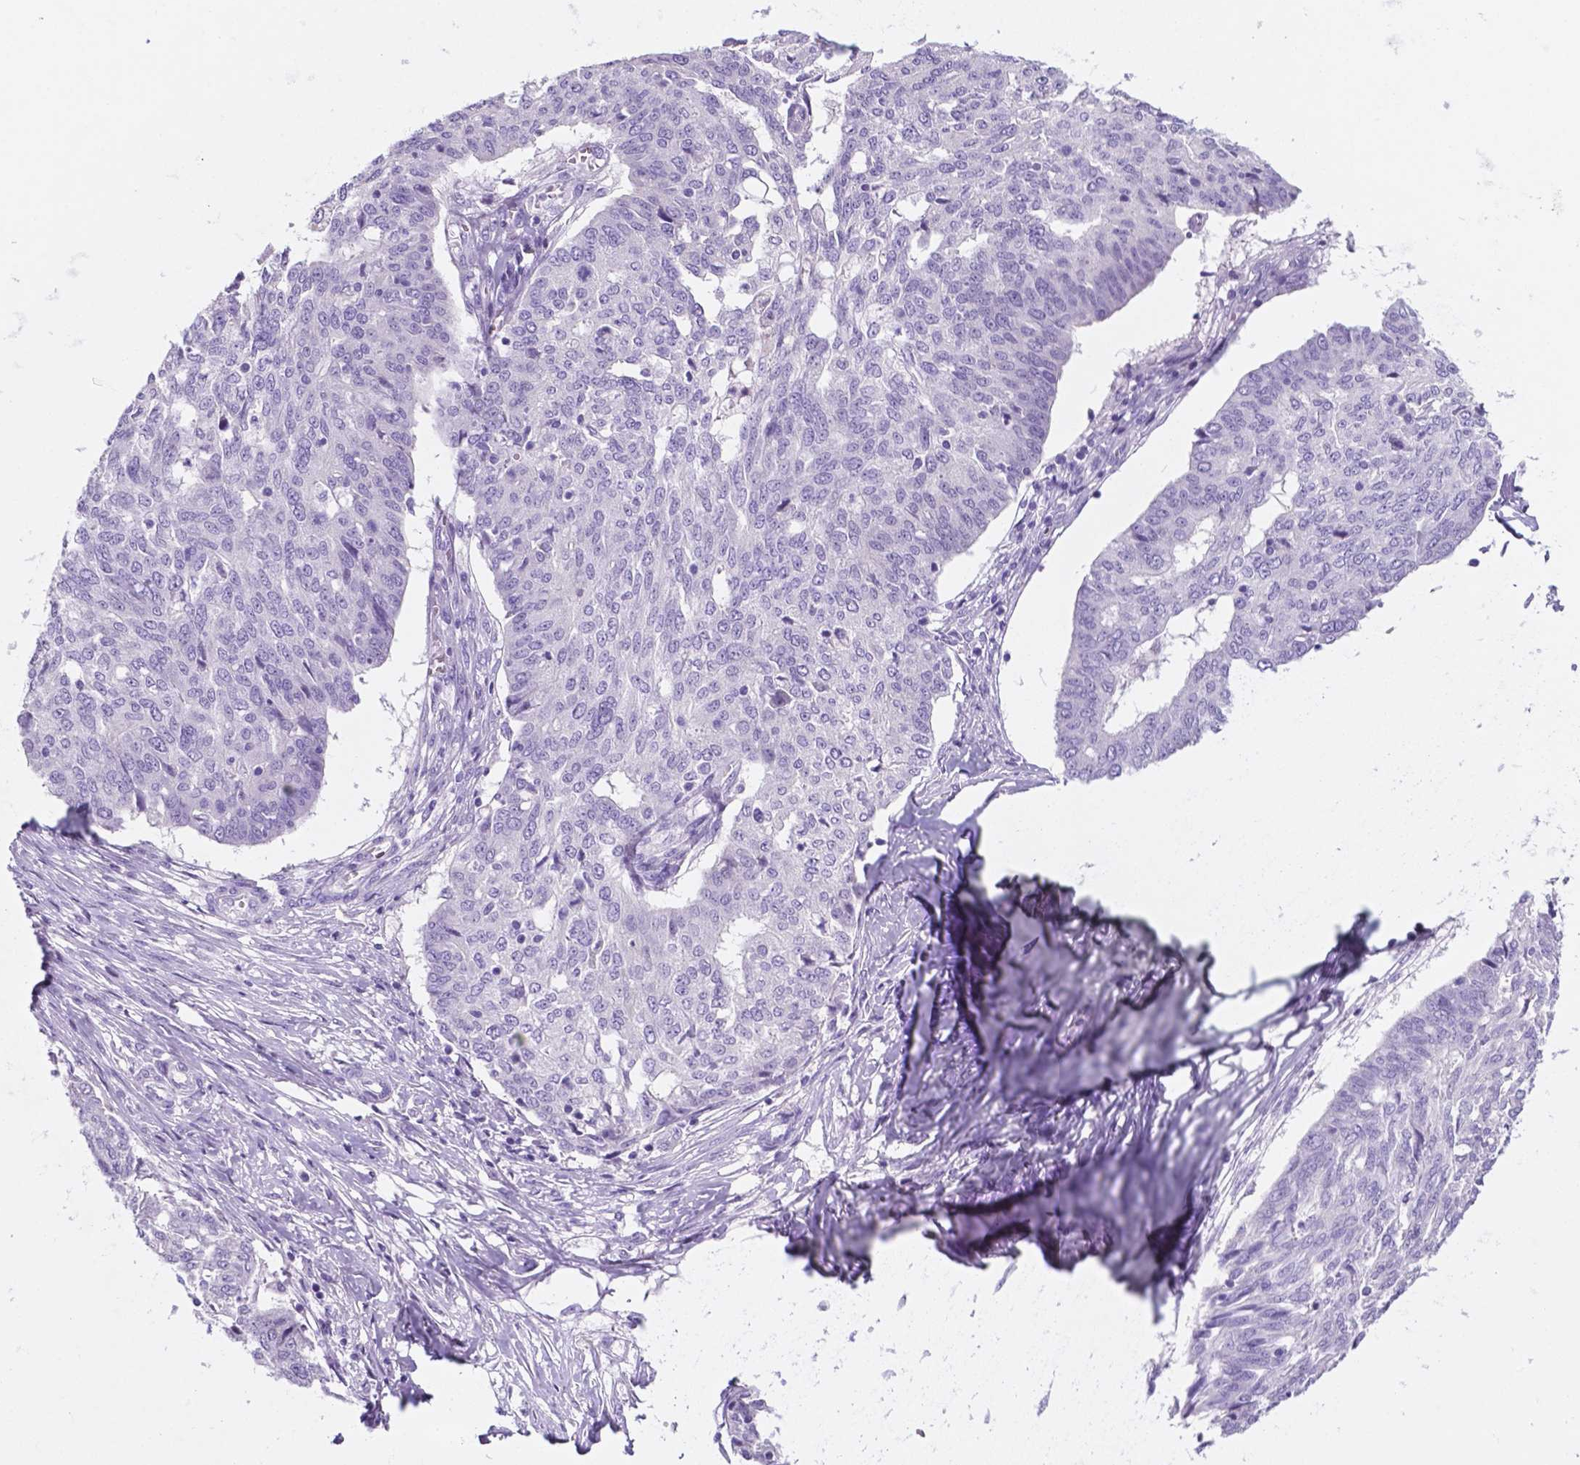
{"staining": {"intensity": "negative", "quantity": "none", "location": "none"}, "tissue": "ovarian cancer", "cell_type": "Tumor cells", "image_type": "cancer", "snomed": [{"axis": "morphology", "description": "Cystadenocarcinoma, serous, NOS"}, {"axis": "topography", "description": "Ovary"}], "caption": "Immunohistochemistry (IHC) of ovarian cancer displays no staining in tumor cells. The staining is performed using DAB (3,3'-diaminobenzidine) brown chromogen with nuclei counter-stained in using hematoxylin.", "gene": "EBLN2", "patient": {"sex": "female", "age": 67}}